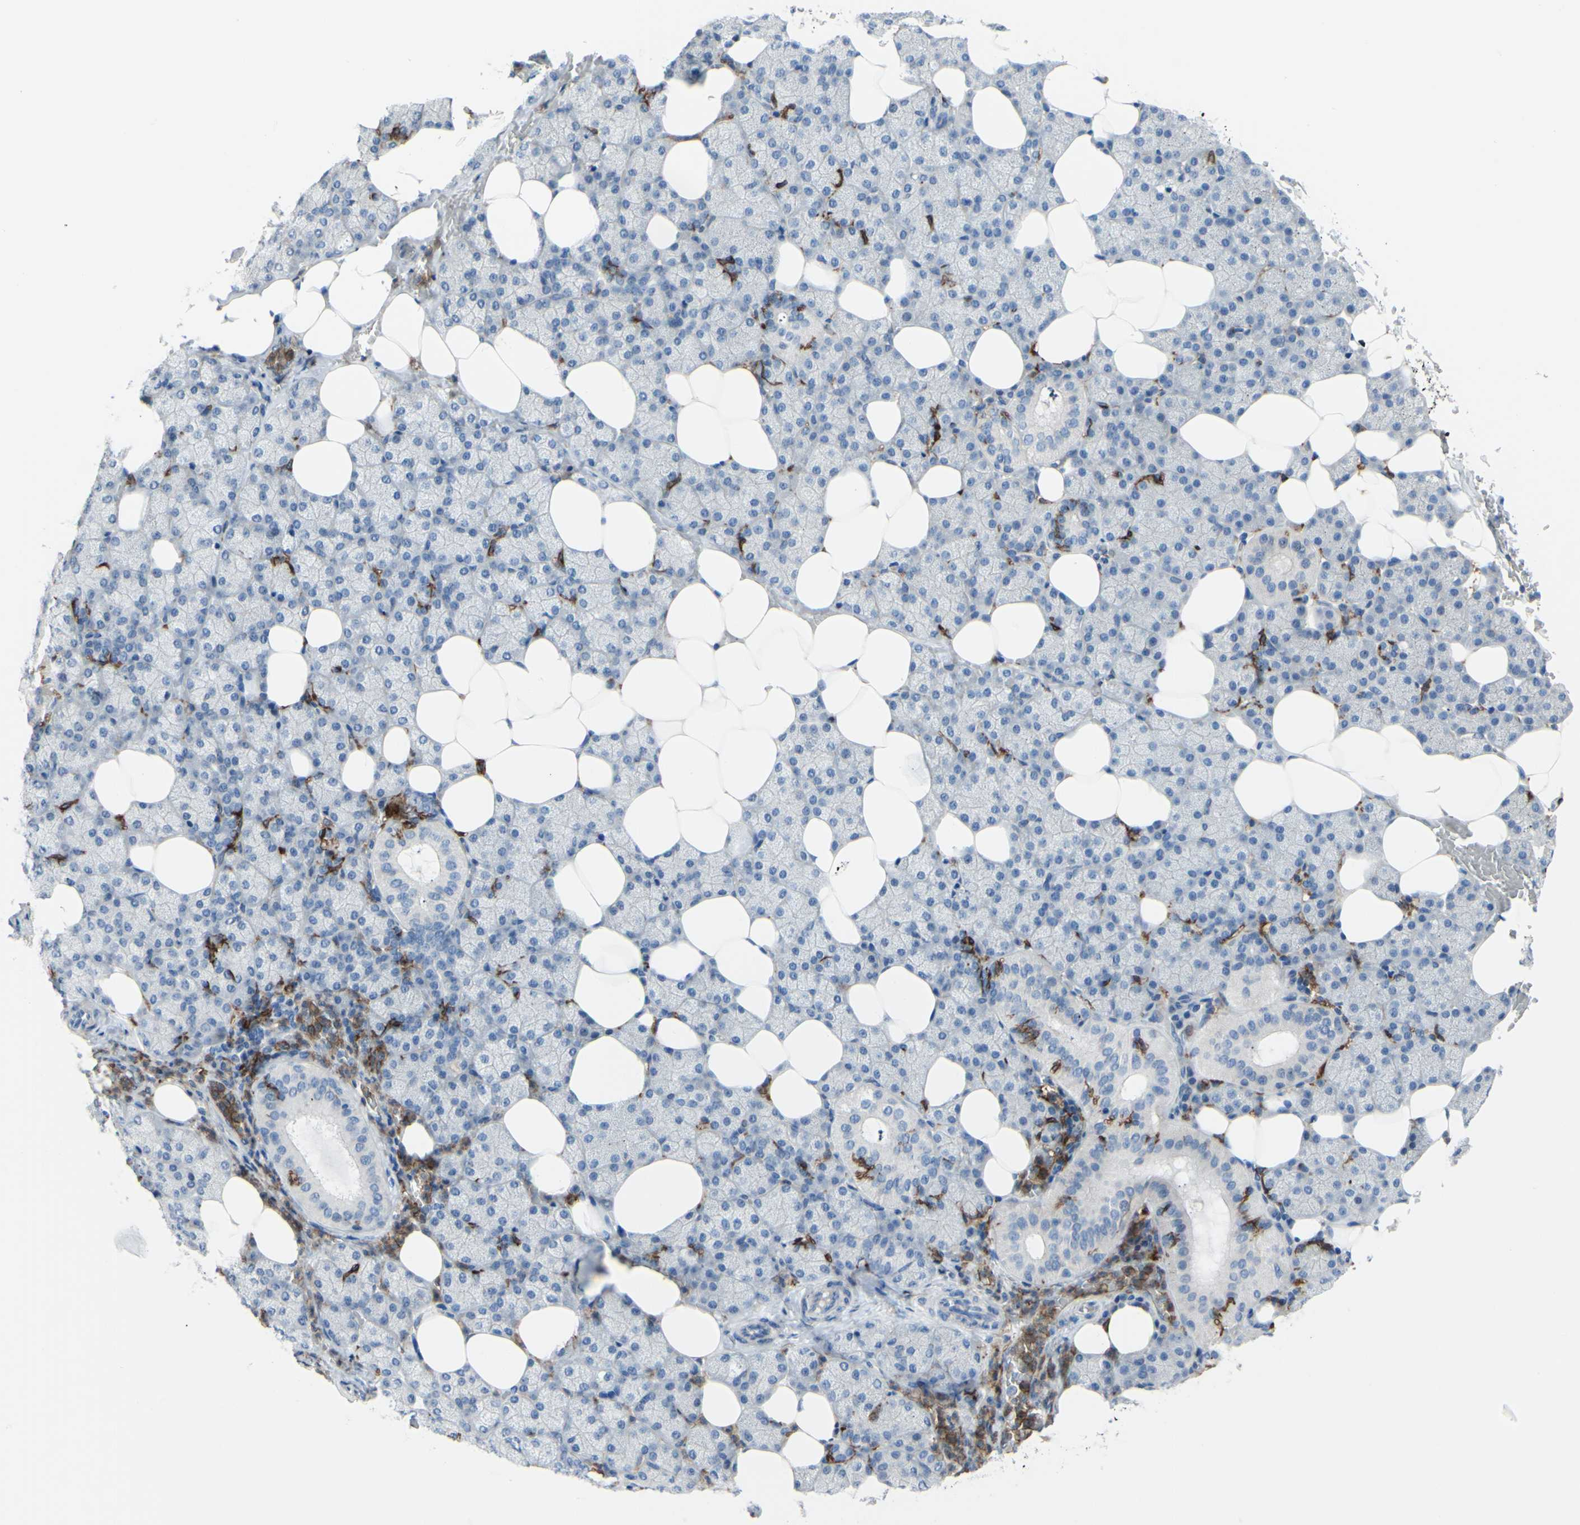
{"staining": {"intensity": "negative", "quantity": "none", "location": "none"}, "tissue": "salivary gland", "cell_type": "Glandular cells", "image_type": "normal", "snomed": [{"axis": "morphology", "description": "Normal tissue, NOS"}, {"axis": "topography", "description": "Lymph node"}, {"axis": "topography", "description": "Salivary gland"}], "caption": "A high-resolution micrograph shows IHC staining of unremarkable salivary gland, which exhibits no significant expression in glandular cells. (Immunohistochemistry, brightfield microscopy, high magnification).", "gene": "FCGR2A", "patient": {"sex": "male", "age": 8}}